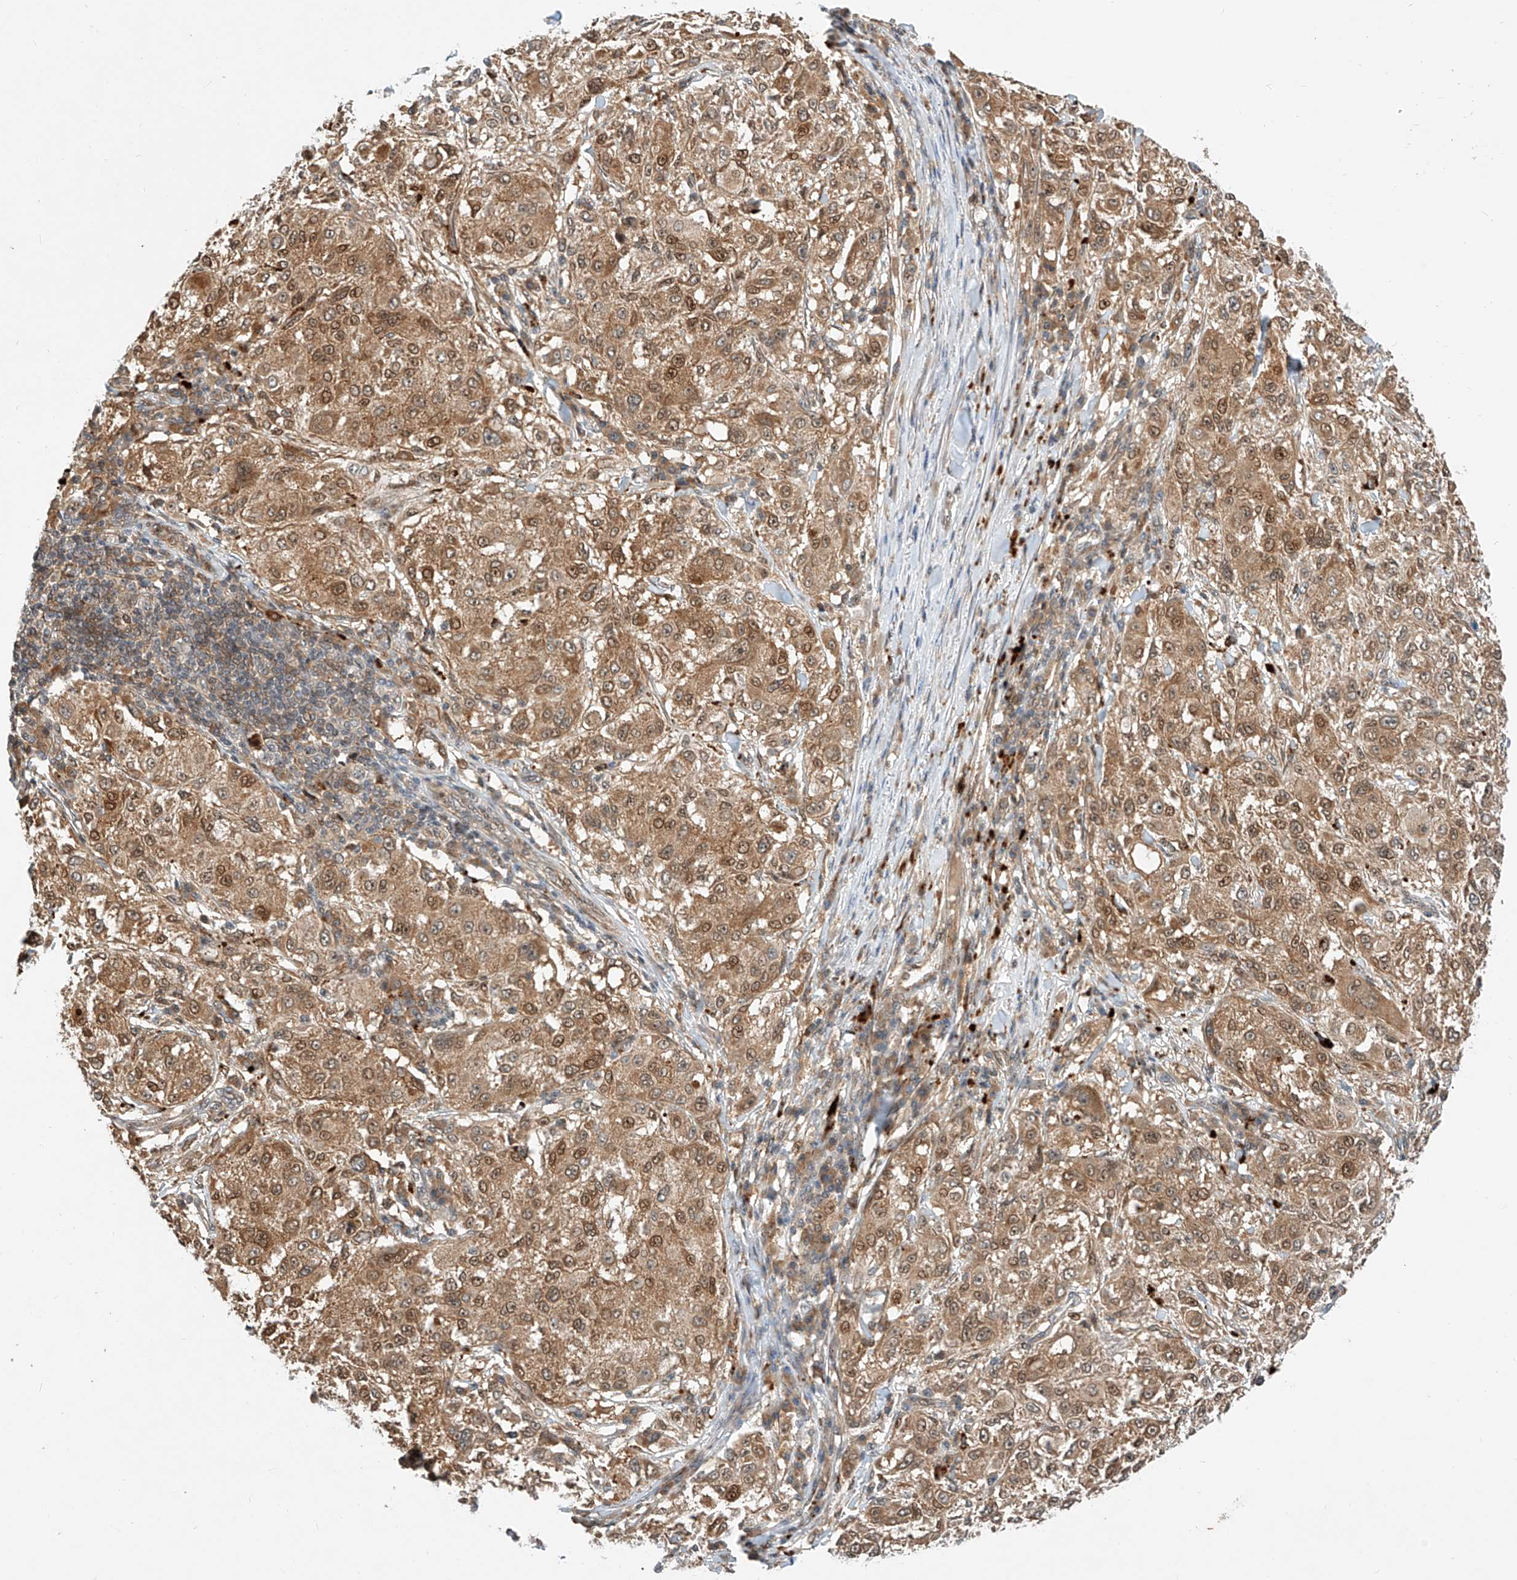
{"staining": {"intensity": "moderate", "quantity": ">75%", "location": "cytoplasmic/membranous"}, "tissue": "melanoma", "cell_type": "Tumor cells", "image_type": "cancer", "snomed": [{"axis": "morphology", "description": "Necrosis, NOS"}, {"axis": "morphology", "description": "Malignant melanoma, NOS"}, {"axis": "topography", "description": "Skin"}], "caption": "IHC photomicrograph of human malignant melanoma stained for a protein (brown), which demonstrates medium levels of moderate cytoplasmic/membranous staining in about >75% of tumor cells.", "gene": "CPAMD8", "patient": {"sex": "female", "age": 87}}